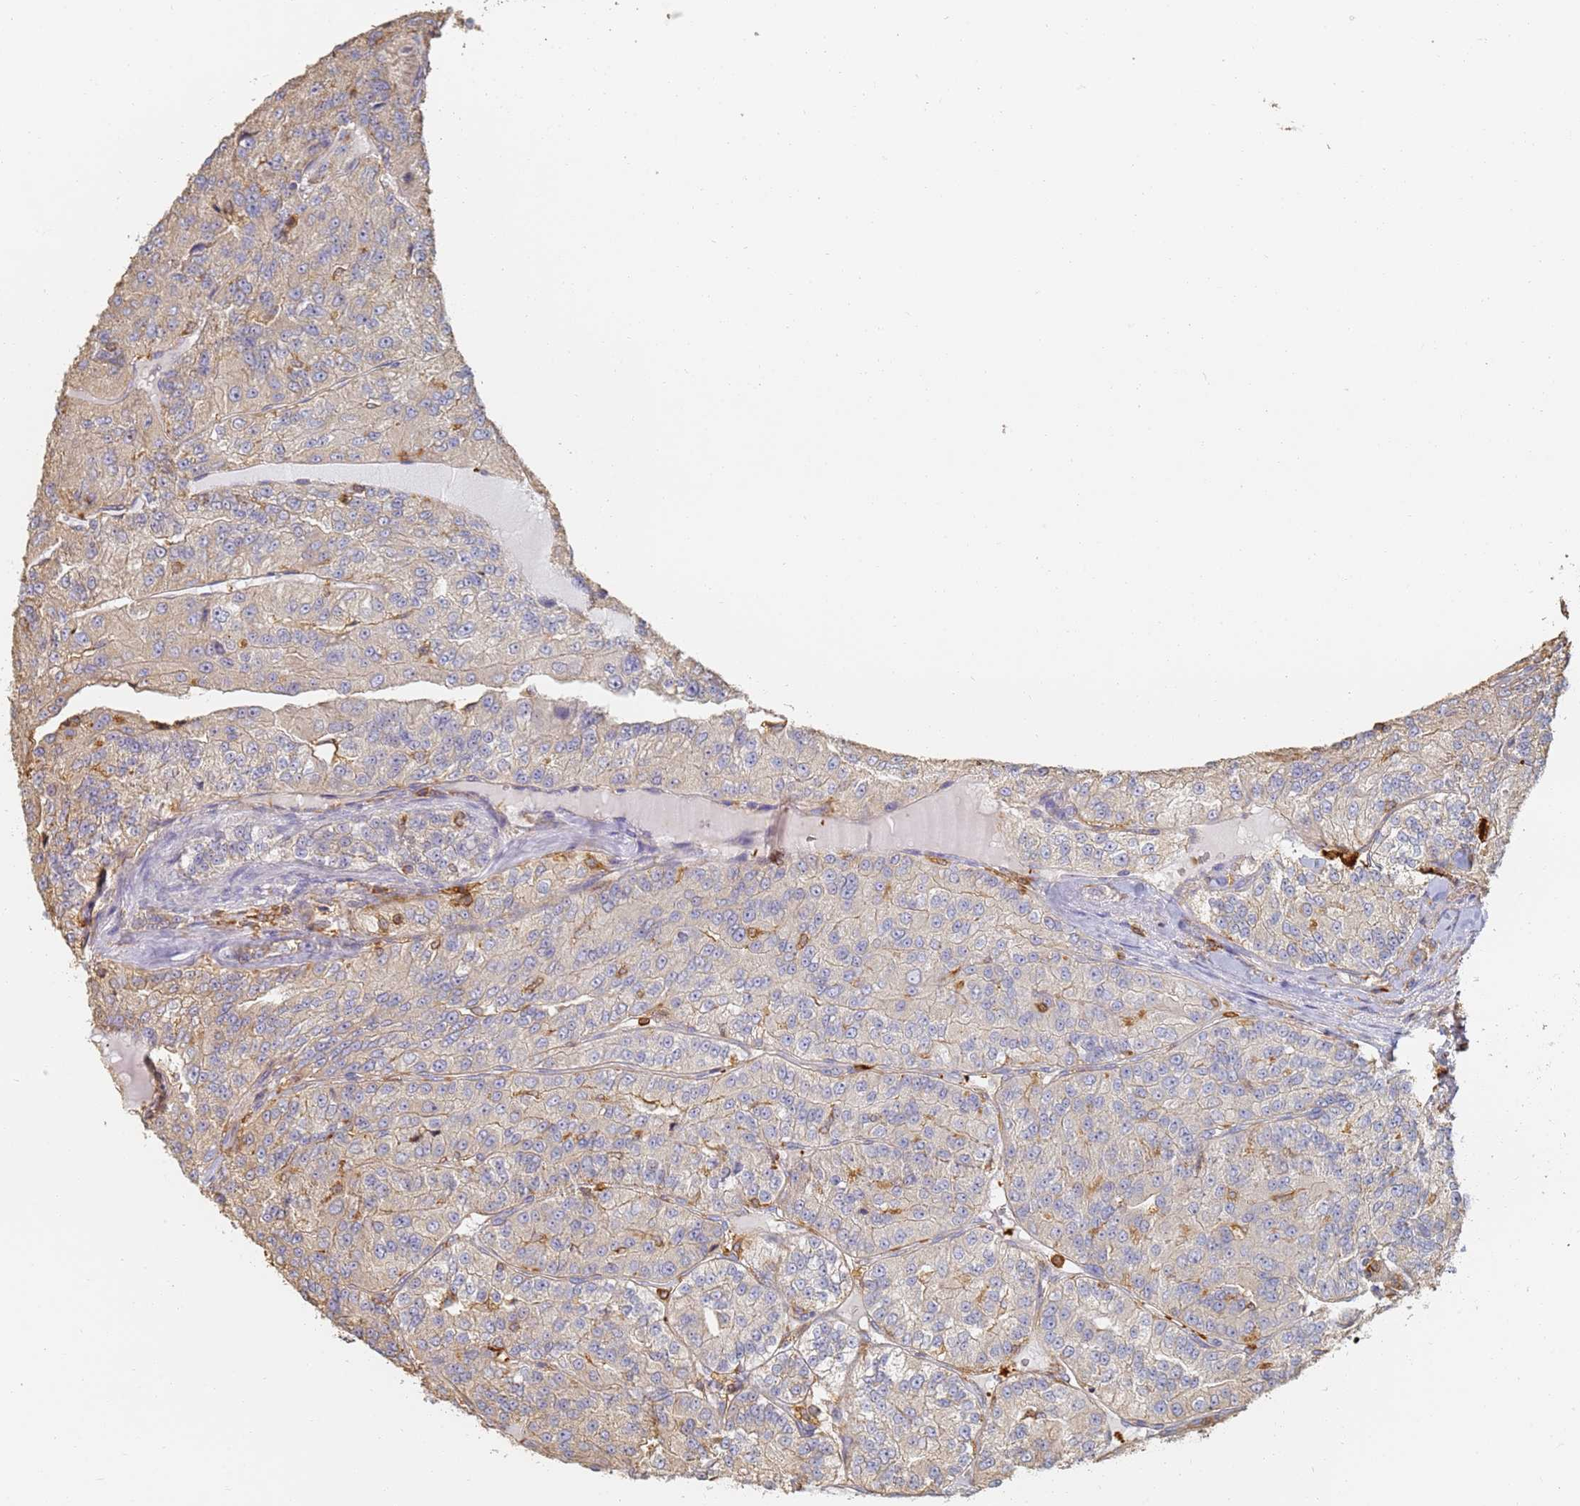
{"staining": {"intensity": "negative", "quantity": "none", "location": "none"}, "tissue": "renal cancer", "cell_type": "Tumor cells", "image_type": "cancer", "snomed": [{"axis": "morphology", "description": "Adenocarcinoma, NOS"}, {"axis": "topography", "description": "Kidney"}], "caption": "A micrograph of renal cancer stained for a protein demonstrates no brown staining in tumor cells. (Immunohistochemistry, brightfield microscopy, high magnification).", "gene": "BIN2", "patient": {"sex": "female", "age": 63}}